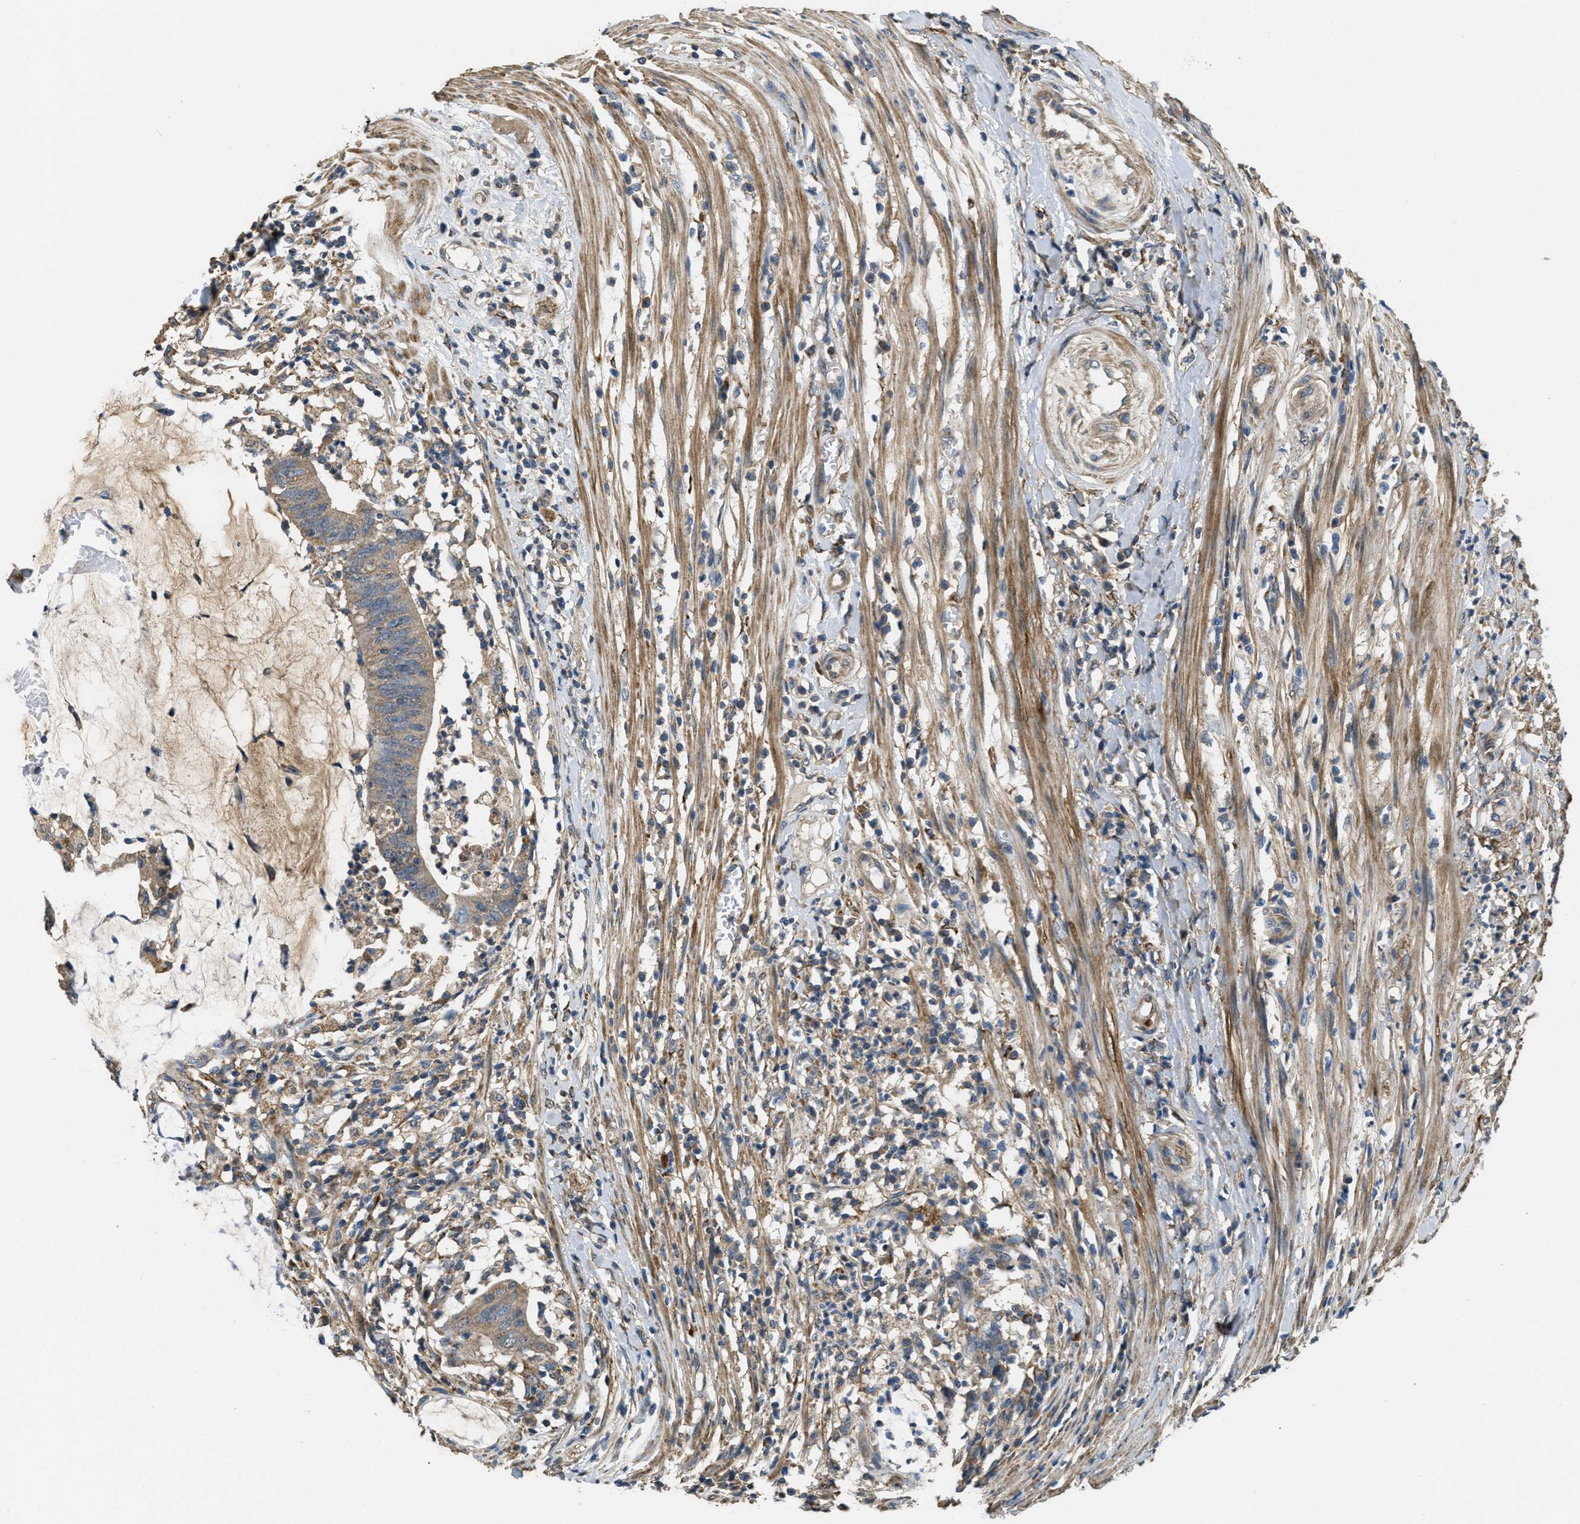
{"staining": {"intensity": "weak", "quantity": ">75%", "location": "cytoplasmic/membranous"}, "tissue": "colorectal cancer", "cell_type": "Tumor cells", "image_type": "cancer", "snomed": [{"axis": "morphology", "description": "Adenocarcinoma, NOS"}, {"axis": "topography", "description": "Rectum"}], "caption": "Colorectal adenocarcinoma was stained to show a protein in brown. There is low levels of weak cytoplasmic/membranous positivity in approximately >75% of tumor cells.", "gene": "THBS2", "patient": {"sex": "female", "age": 66}}